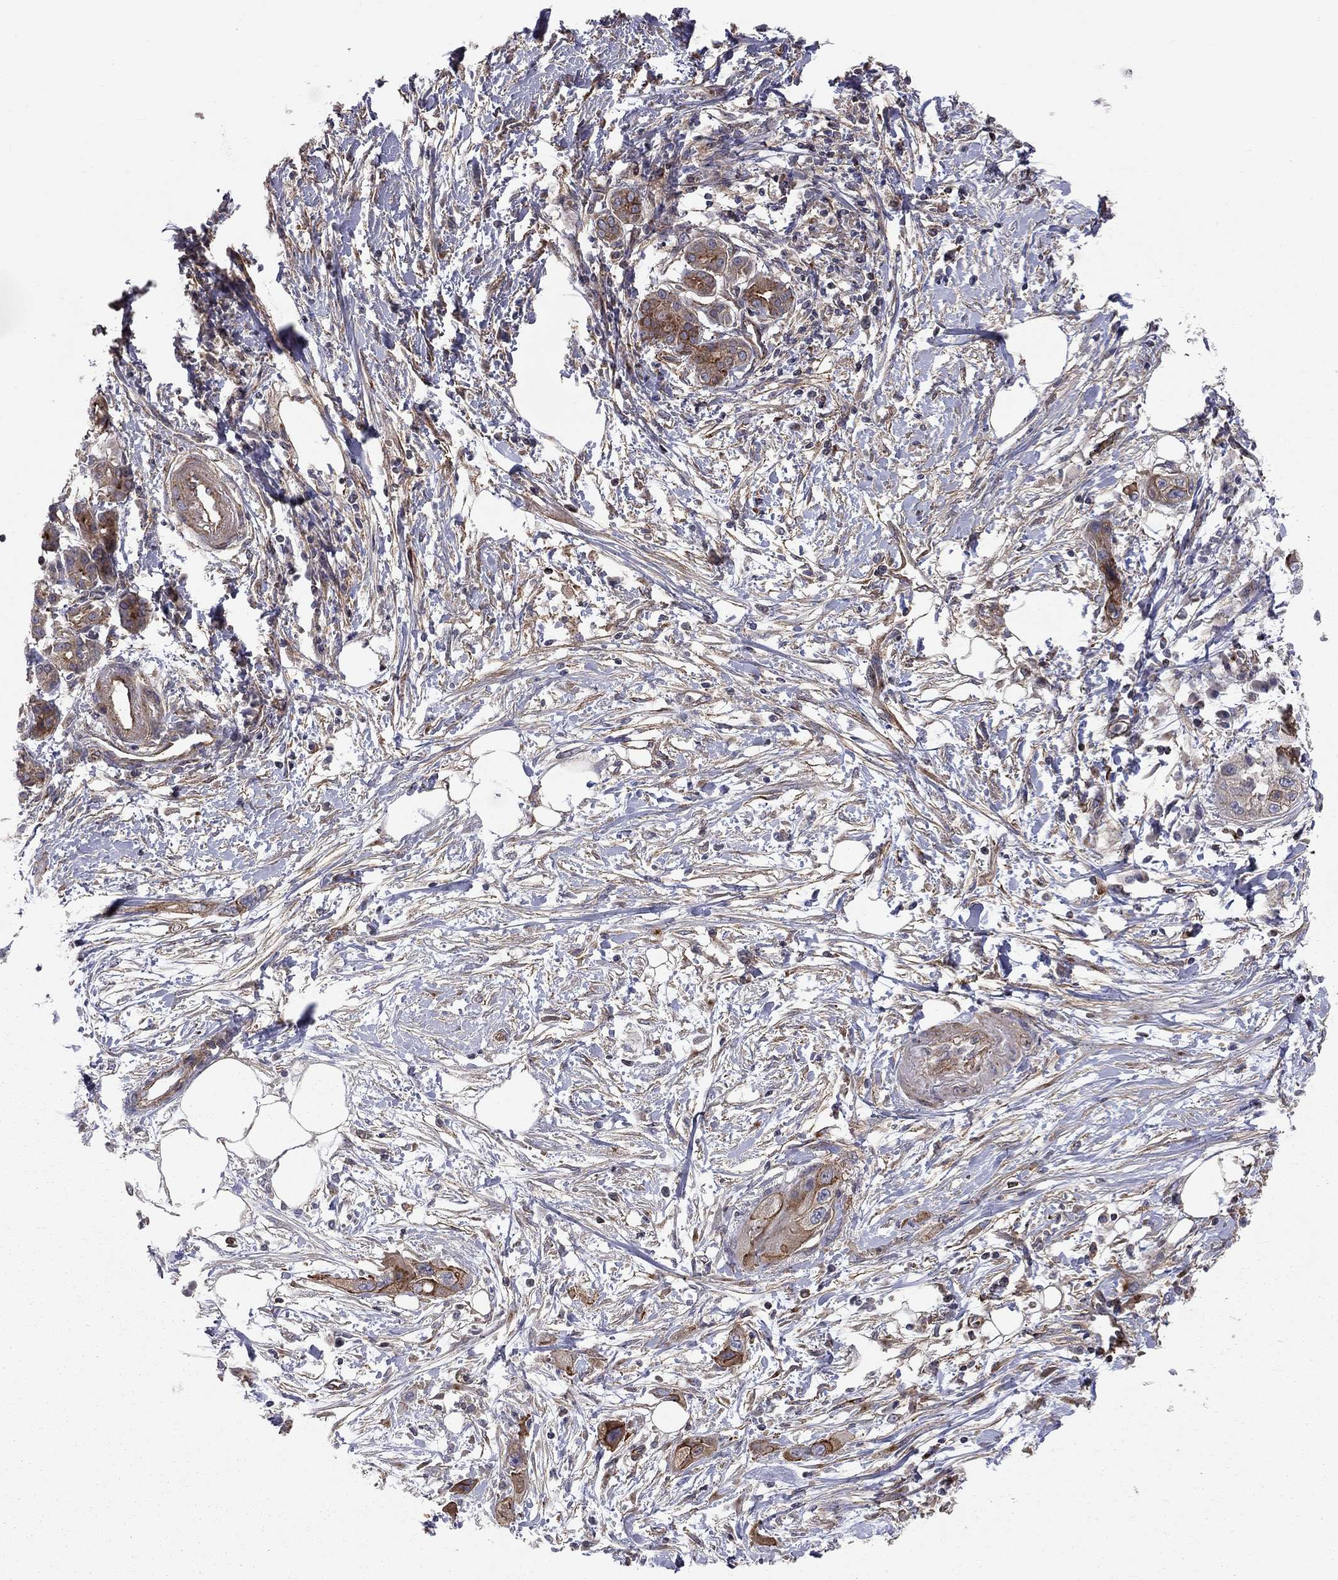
{"staining": {"intensity": "strong", "quantity": "25%-75%", "location": "cytoplasmic/membranous"}, "tissue": "pancreatic cancer", "cell_type": "Tumor cells", "image_type": "cancer", "snomed": [{"axis": "morphology", "description": "Adenocarcinoma, NOS"}, {"axis": "topography", "description": "Pancreas"}], "caption": "Tumor cells exhibit high levels of strong cytoplasmic/membranous positivity in approximately 25%-75% of cells in human adenocarcinoma (pancreatic).", "gene": "RASEF", "patient": {"sex": "male", "age": 72}}